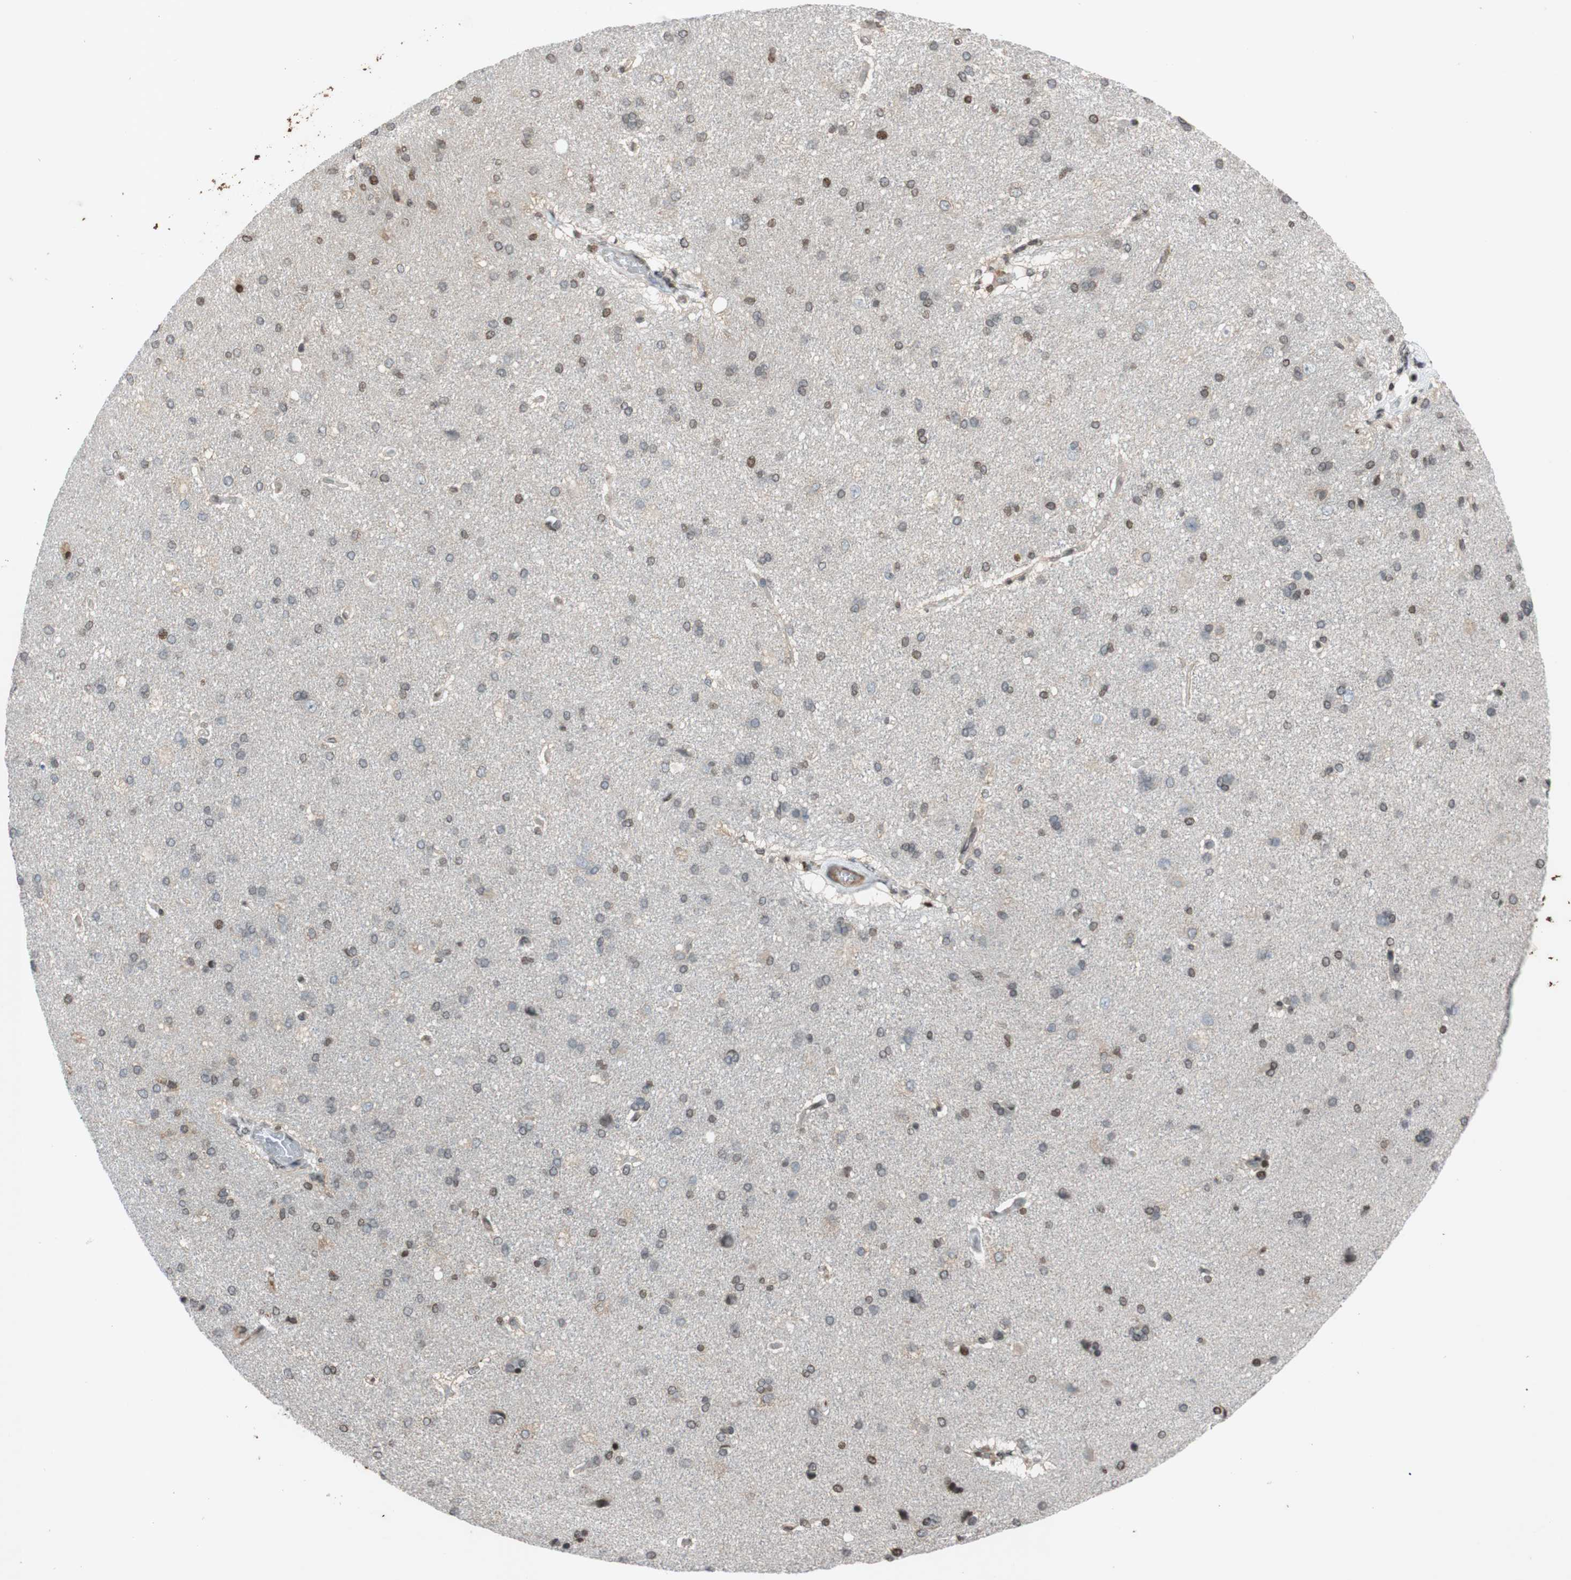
{"staining": {"intensity": "negative", "quantity": "none", "location": "none"}, "tissue": "cerebral cortex", "cell_type": "Endothelial cells", "image_type": "normal", "snomed": [{"axis": "morphology", "description": "Normal tissue, NOS"}, {"axis": "topography", "description": "Cerebral cortex"}], "caption": "DAB immunohistochemical staining of unremarkable human cerebral cortex reveals no significant staining in endothelial cells. (Stains: DAB (3,3'-diaminobenzidine) IHC with hematoxylin counter stain, Microscopy: brightfield microscopy at high magnification).", "gene": "MCM6", "patient": {"sex": "male", "age": 62}}